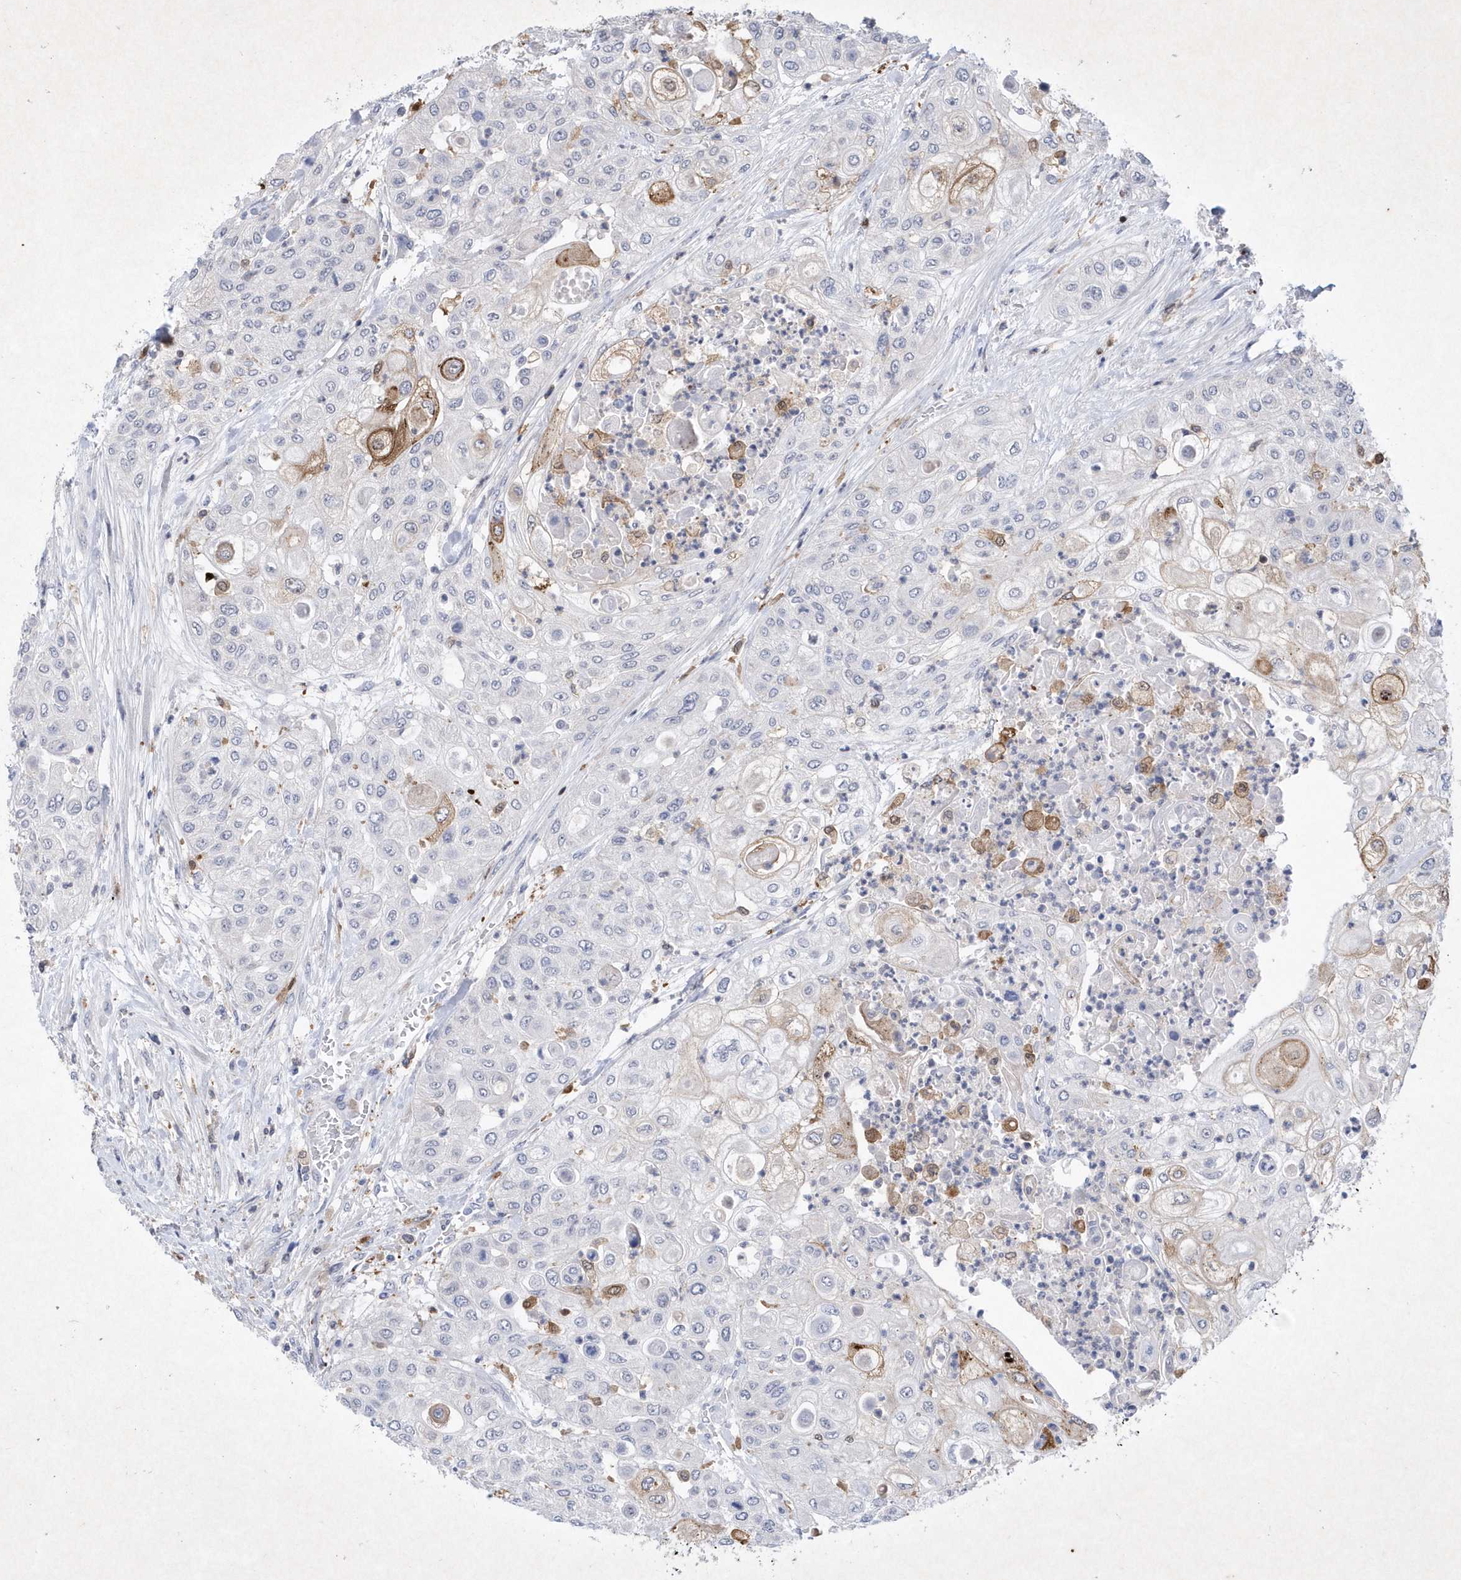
{"staining": {"intensity": "moderate", "quantity": "<25%", "location": "cytoplasmic/membranous"}, "tissue": "urothelial cancer", "cell_type": "Tumor cells", "image_type": "cancer", "snomed": [{"axis": "morphology", "description": "Urothelial carcinoma, High grade"}, {"axis": "topography", "description": "Urinary bladder"}], "caption": "Approximately <25% of tumor cells in human high-grade urothelial carcinoma show moderate cytoplasmic/membranous protein staining as visualized by brown immunohistochemical staining.", "gene": "BHLHA15", "patient": {"sex": "female", "age": 79}}